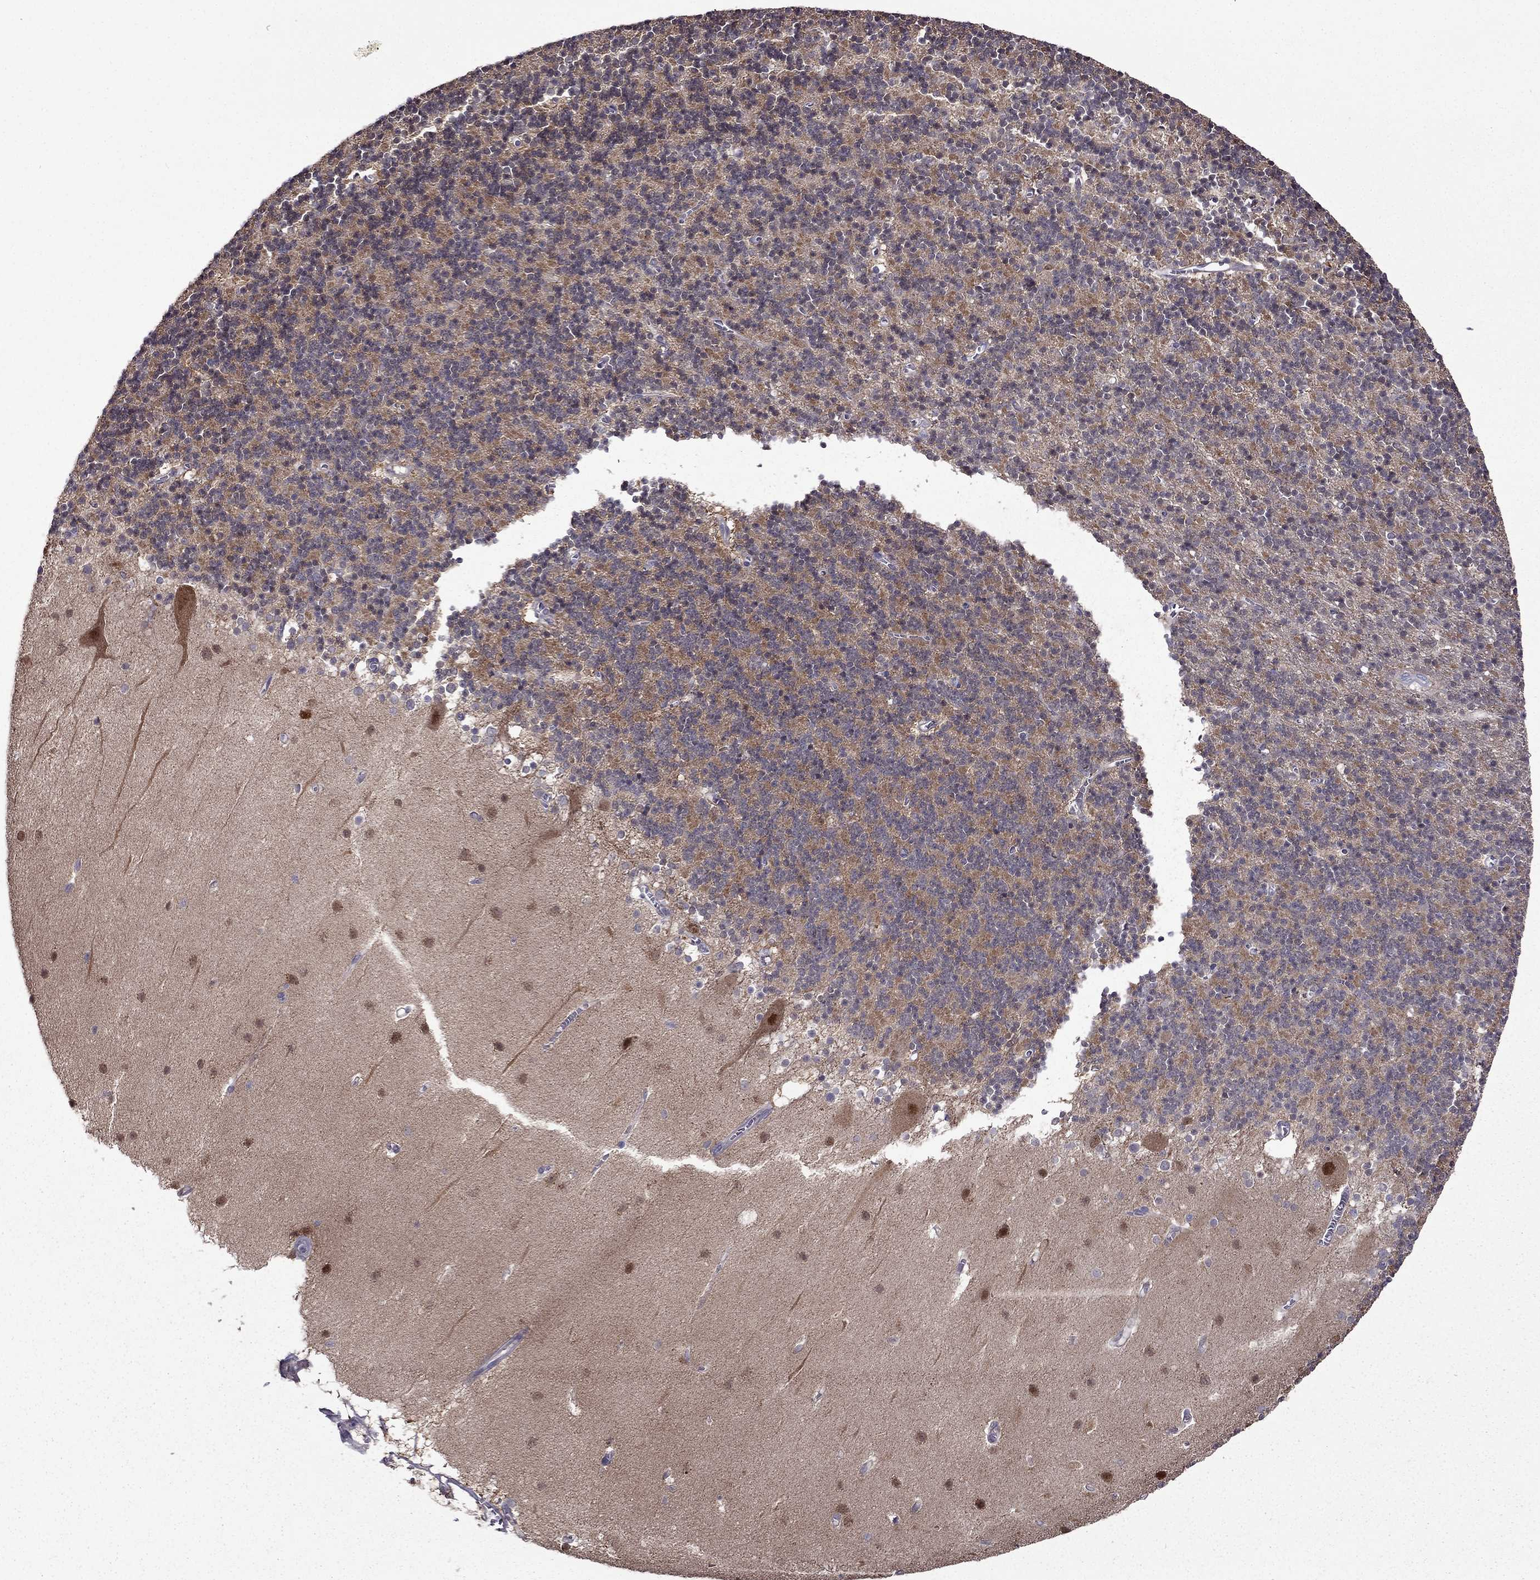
{"staining": {"intensity": "weak", "quantity": "<25%", "location": "cytoplasmic/membranous,nuclear"}, "tissue": "cerebellum", "cell_type": "Cells in granular layer", "image_type": "normal", "snomed": [{"axis": "morphology", "description": "Normal tissue, NOS"}, {"axis": "topography", "description": "Cerebellum"}], "caption": "This is an IHC micrograph of benign human cerebellum. There is no expression in cells in granular layer.", "gene": "CDK5", "patient": {"sex": "male", "age": 70}}